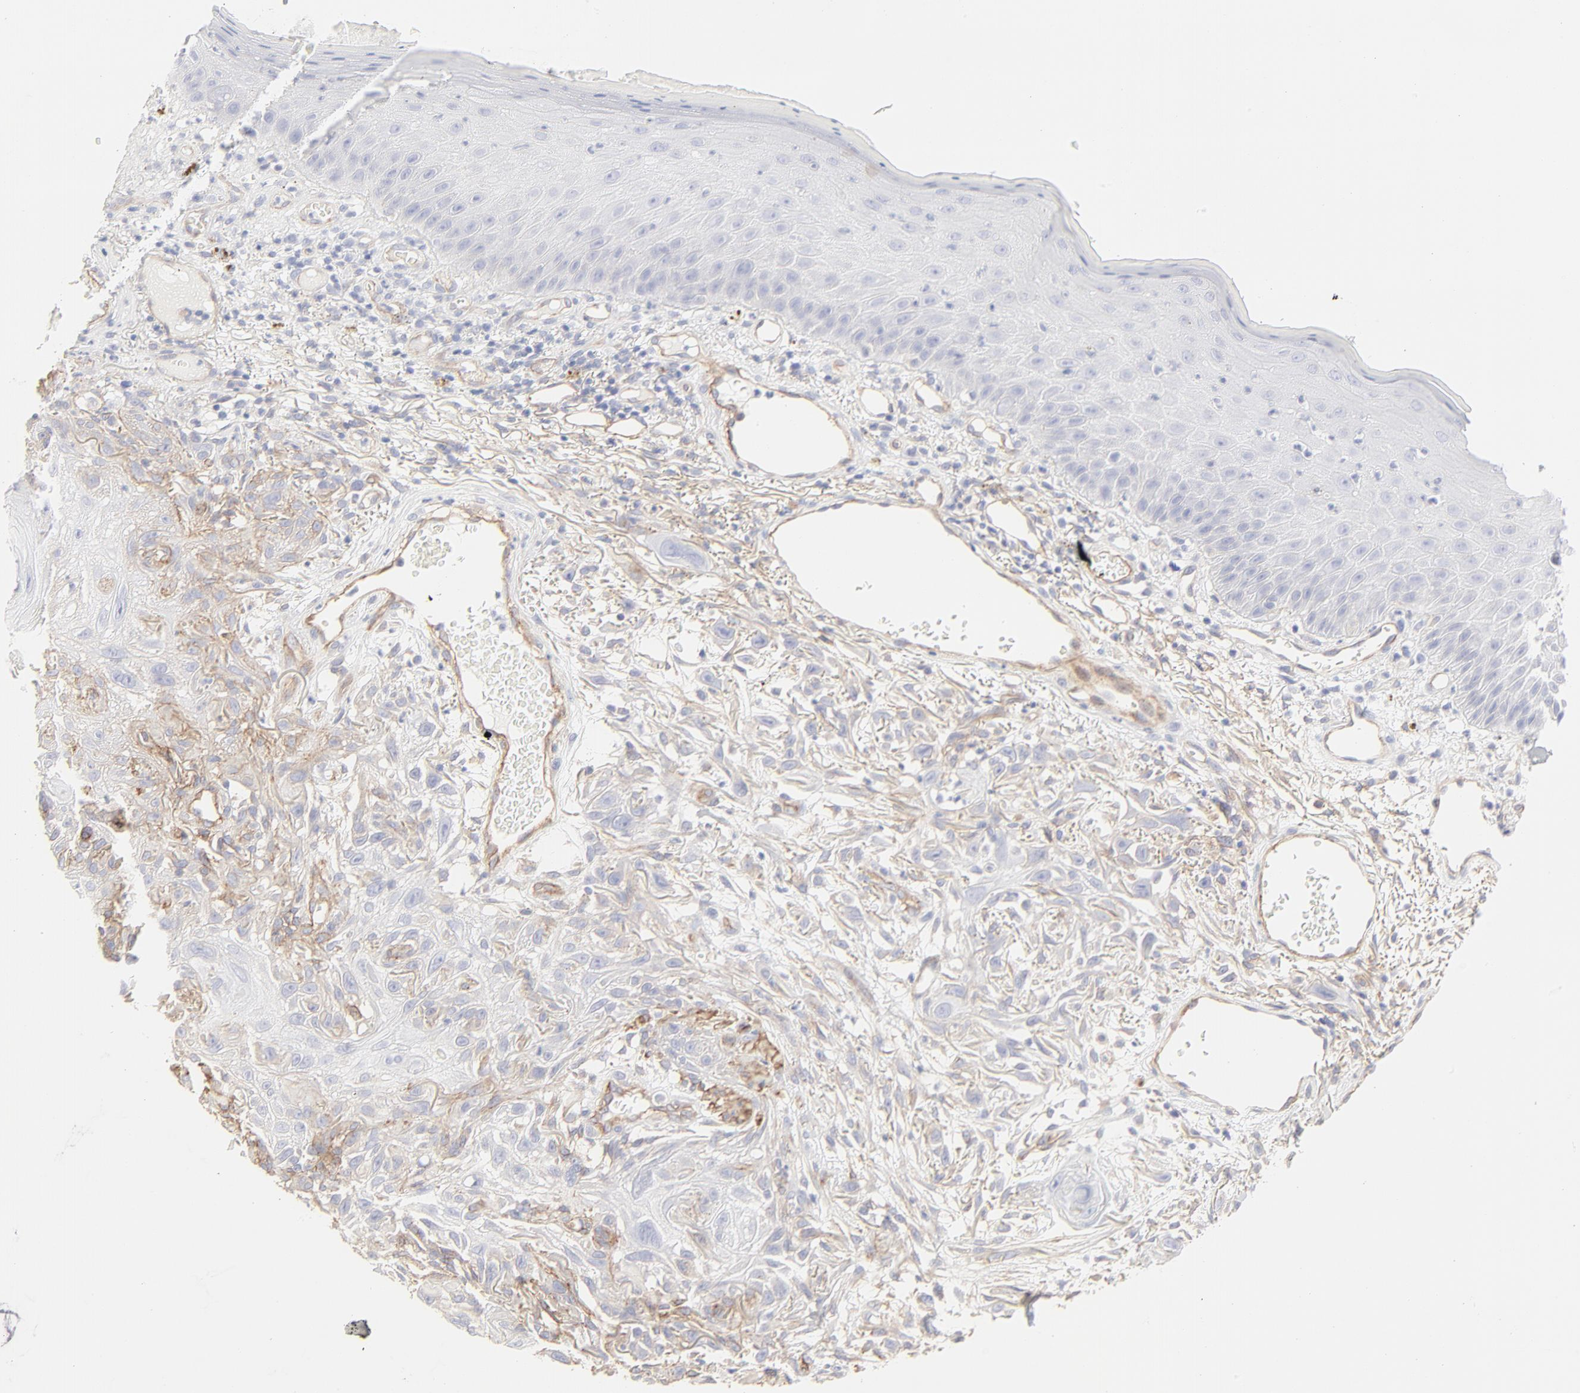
{"staining": {"intensity": "negative", "quantity": "none", "location": "none"}, "tissue": "skin cancer", "cell_type": "Tumor cells", "image_type": "cancer", "snomed": [{"axis": "morphology", "description": "Squamous cell carcinoma, NOS"}, {"axis": "topography", "description": "Skin"}], "caption": "Squamous cell carcinoma (skin) was stained to show a protein in brown. There is no significant expression in tumor cells.", "gene": "ITGA5", "patient": {"sex": "female", "age": 59}}